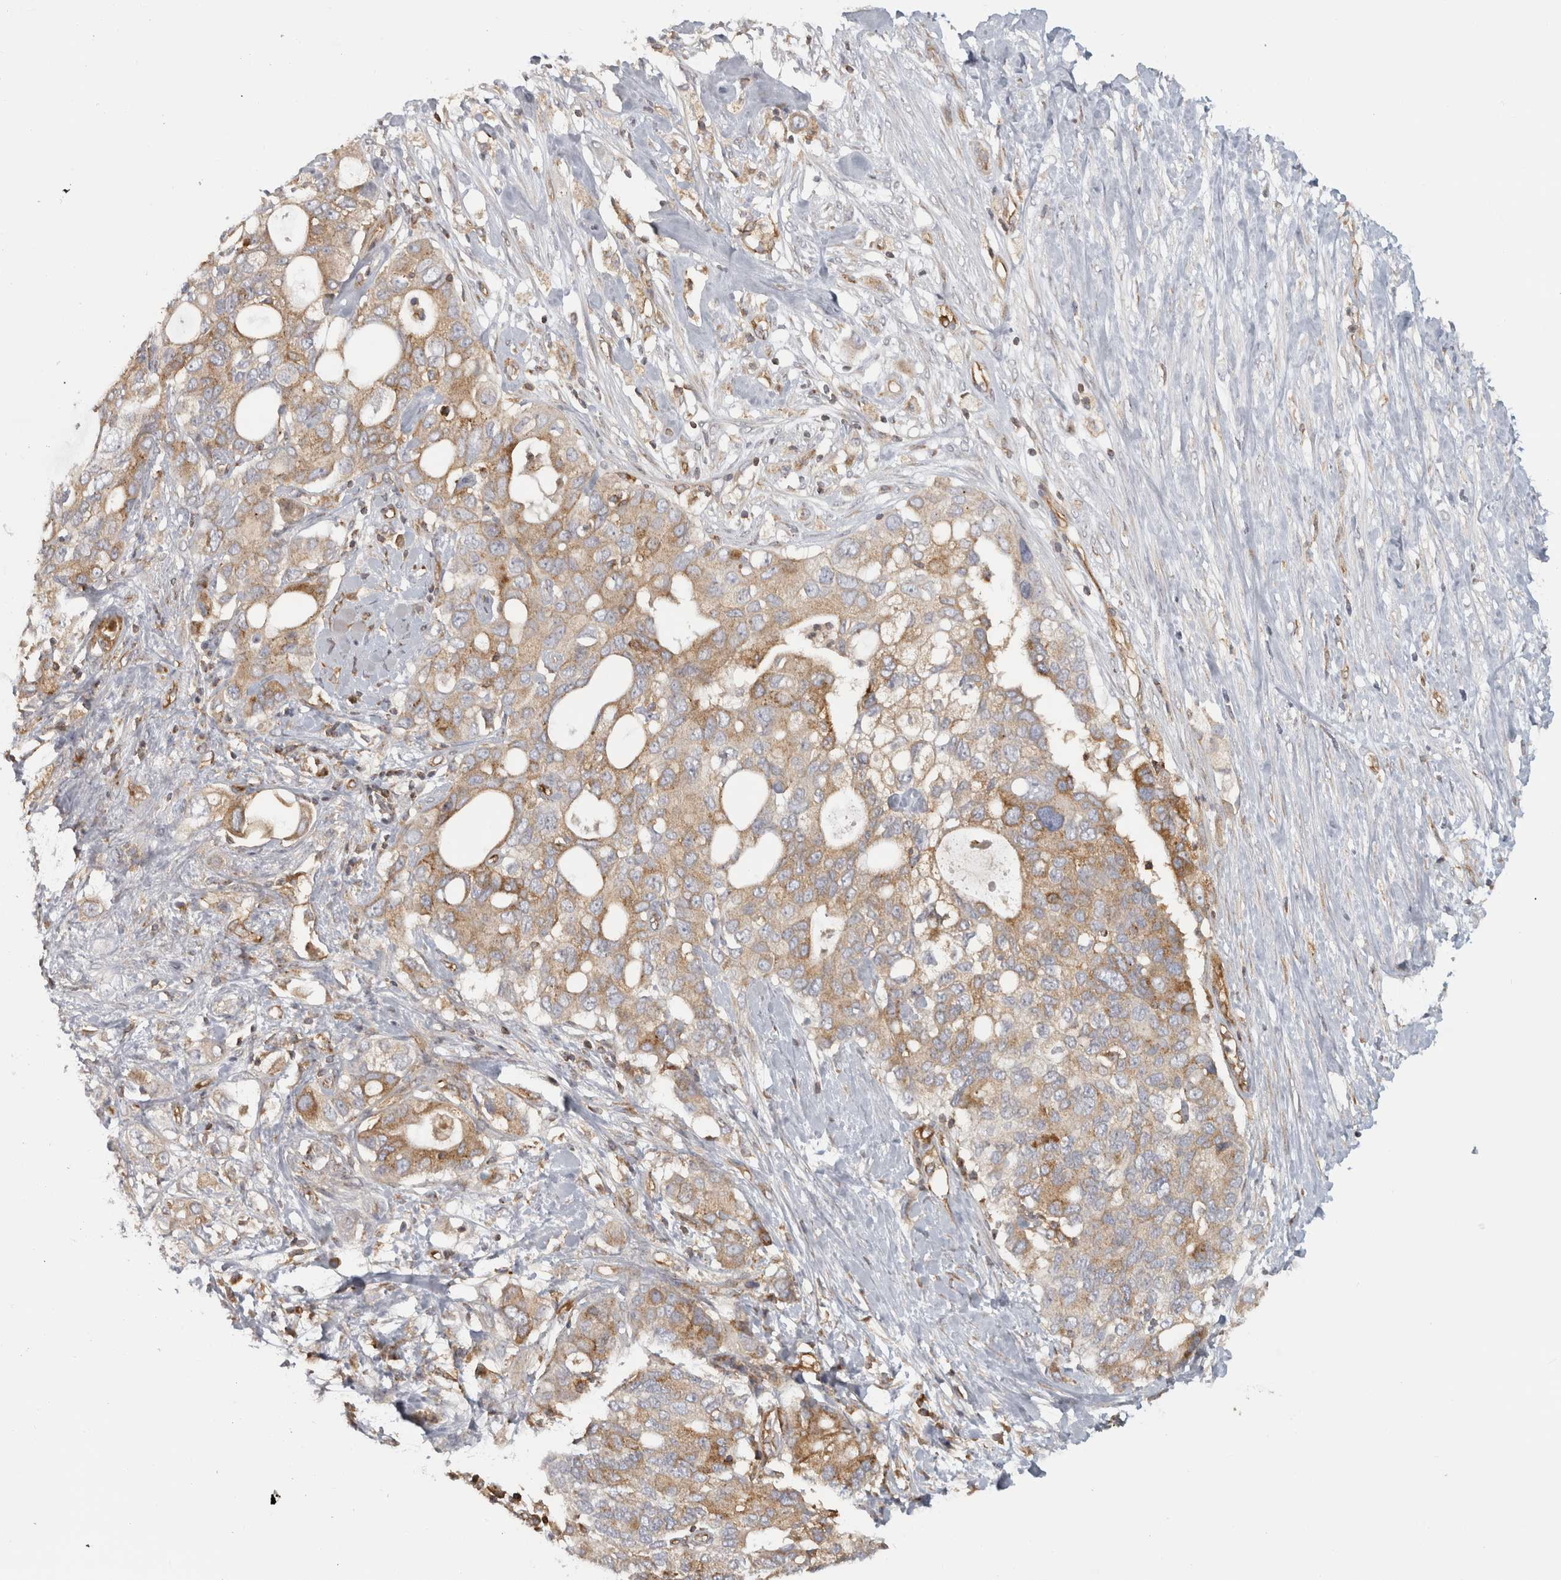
{"staining": {"intensity": "moderate", "quantity": ">75%", "location": "cytoplasmic/membranous"}, "tissue": "pancreatic cancer", "cell_type": "Tumor cells", "image_type": "cancer", "snomed": [{"axis": "morphology", "description": "Adenocarcinoma, NOS"}, {"axis": "topography", "description": "Pancreas"}], "caption": "Tumor cells display moderate cytoplasmic/membranous staining in approximately >75% of cells in pancreatic cancer (adenocarcinoma).", "gene": "HLA-E", "patient": {"sex": "female", "age": 56}}